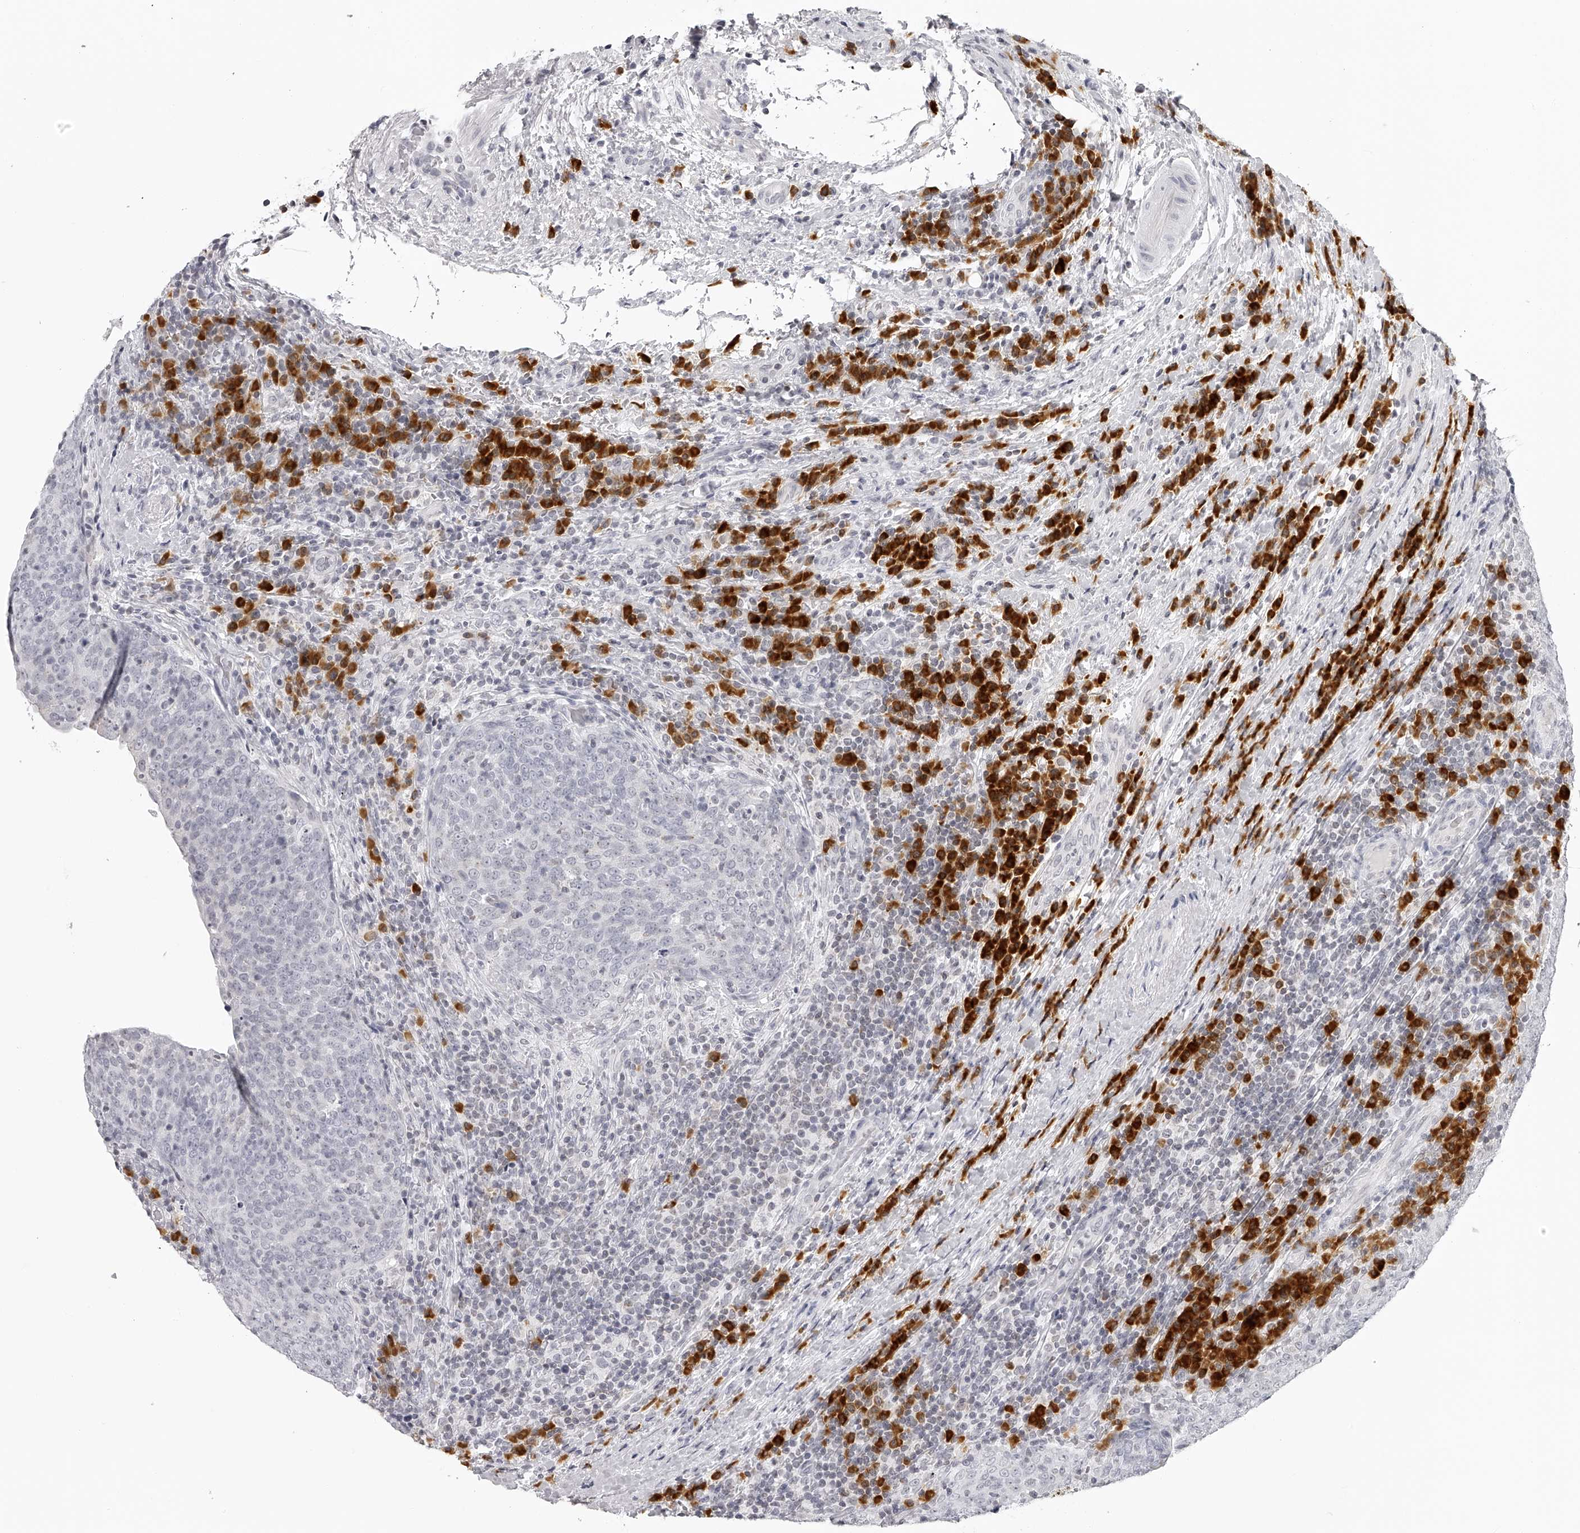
{"staining": {"intensity": "negative", "quantity": "none", "location": "none"}, "tissue": "head and neck cancer", "cell_type": "Tumor cells", "image_type": "cancer", "snomed": [{"axis": "morphology", "description": "Squamous cell carcinoma, NOS"}, {"axis": "morphology", "description": "Squamous cell carcinoma, metastatic, NOS"}, {"axis": "topography", "description": "Lymph node"}, {"axis": "topography", "description": "Head-Neck"}], "caption": "DAB immunohistochemical staining of human metastatic squamous cell carcinoma (head and neck) shows no significant staining in tumor cells.", "gene": "SEC11C", "patient": {"sex": "male", "age": 62}}